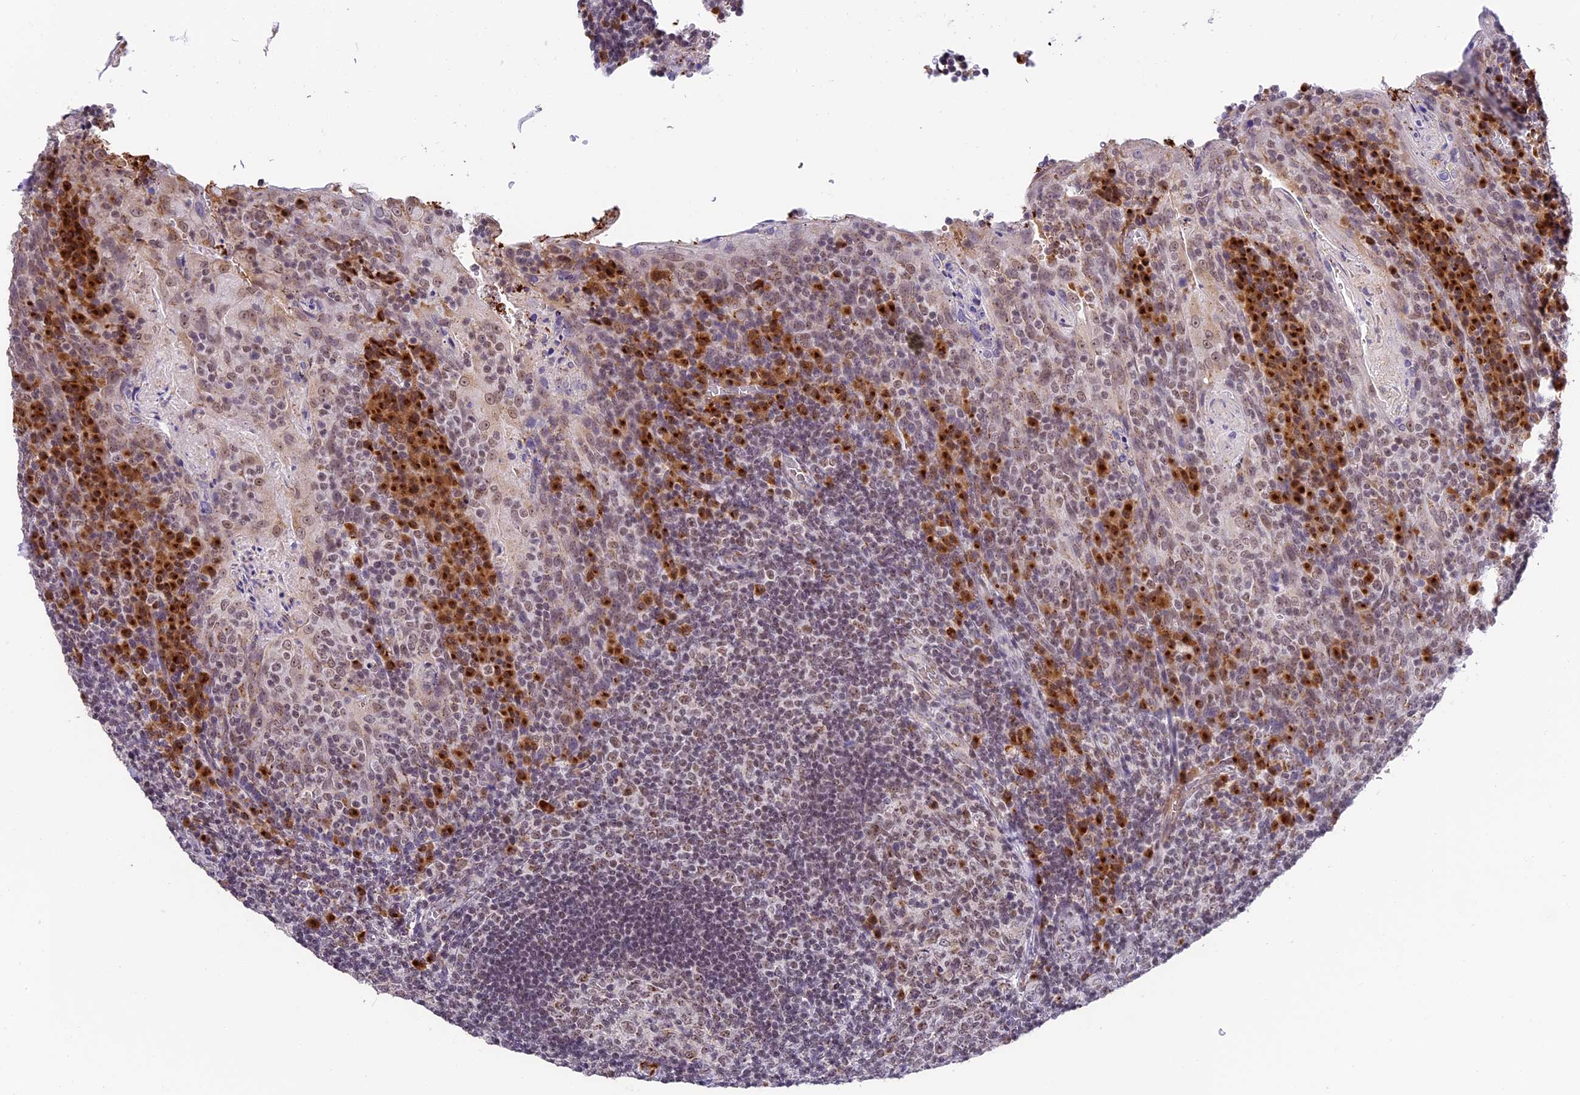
{"staining": {"intensity": "moderate", "quantity": "<25%", "location": "nuclear"}, "tissue": "tonsil", "cell_type": "Germinal center cells", "image_type": "normal", "snomed": [{"axis": "morphology", "description": "Normal tissue, NOS"}, {"axis": "topography", "description": "Tonsil"}], "caption": "This photomicrograph displays immunohistochemistry staining of normal human tonsil, with low moderate nuclear staining in about <25% of germinal center cells.", "gene": "HEATR5B", "patient": {"sex": "male", "age": 17}}